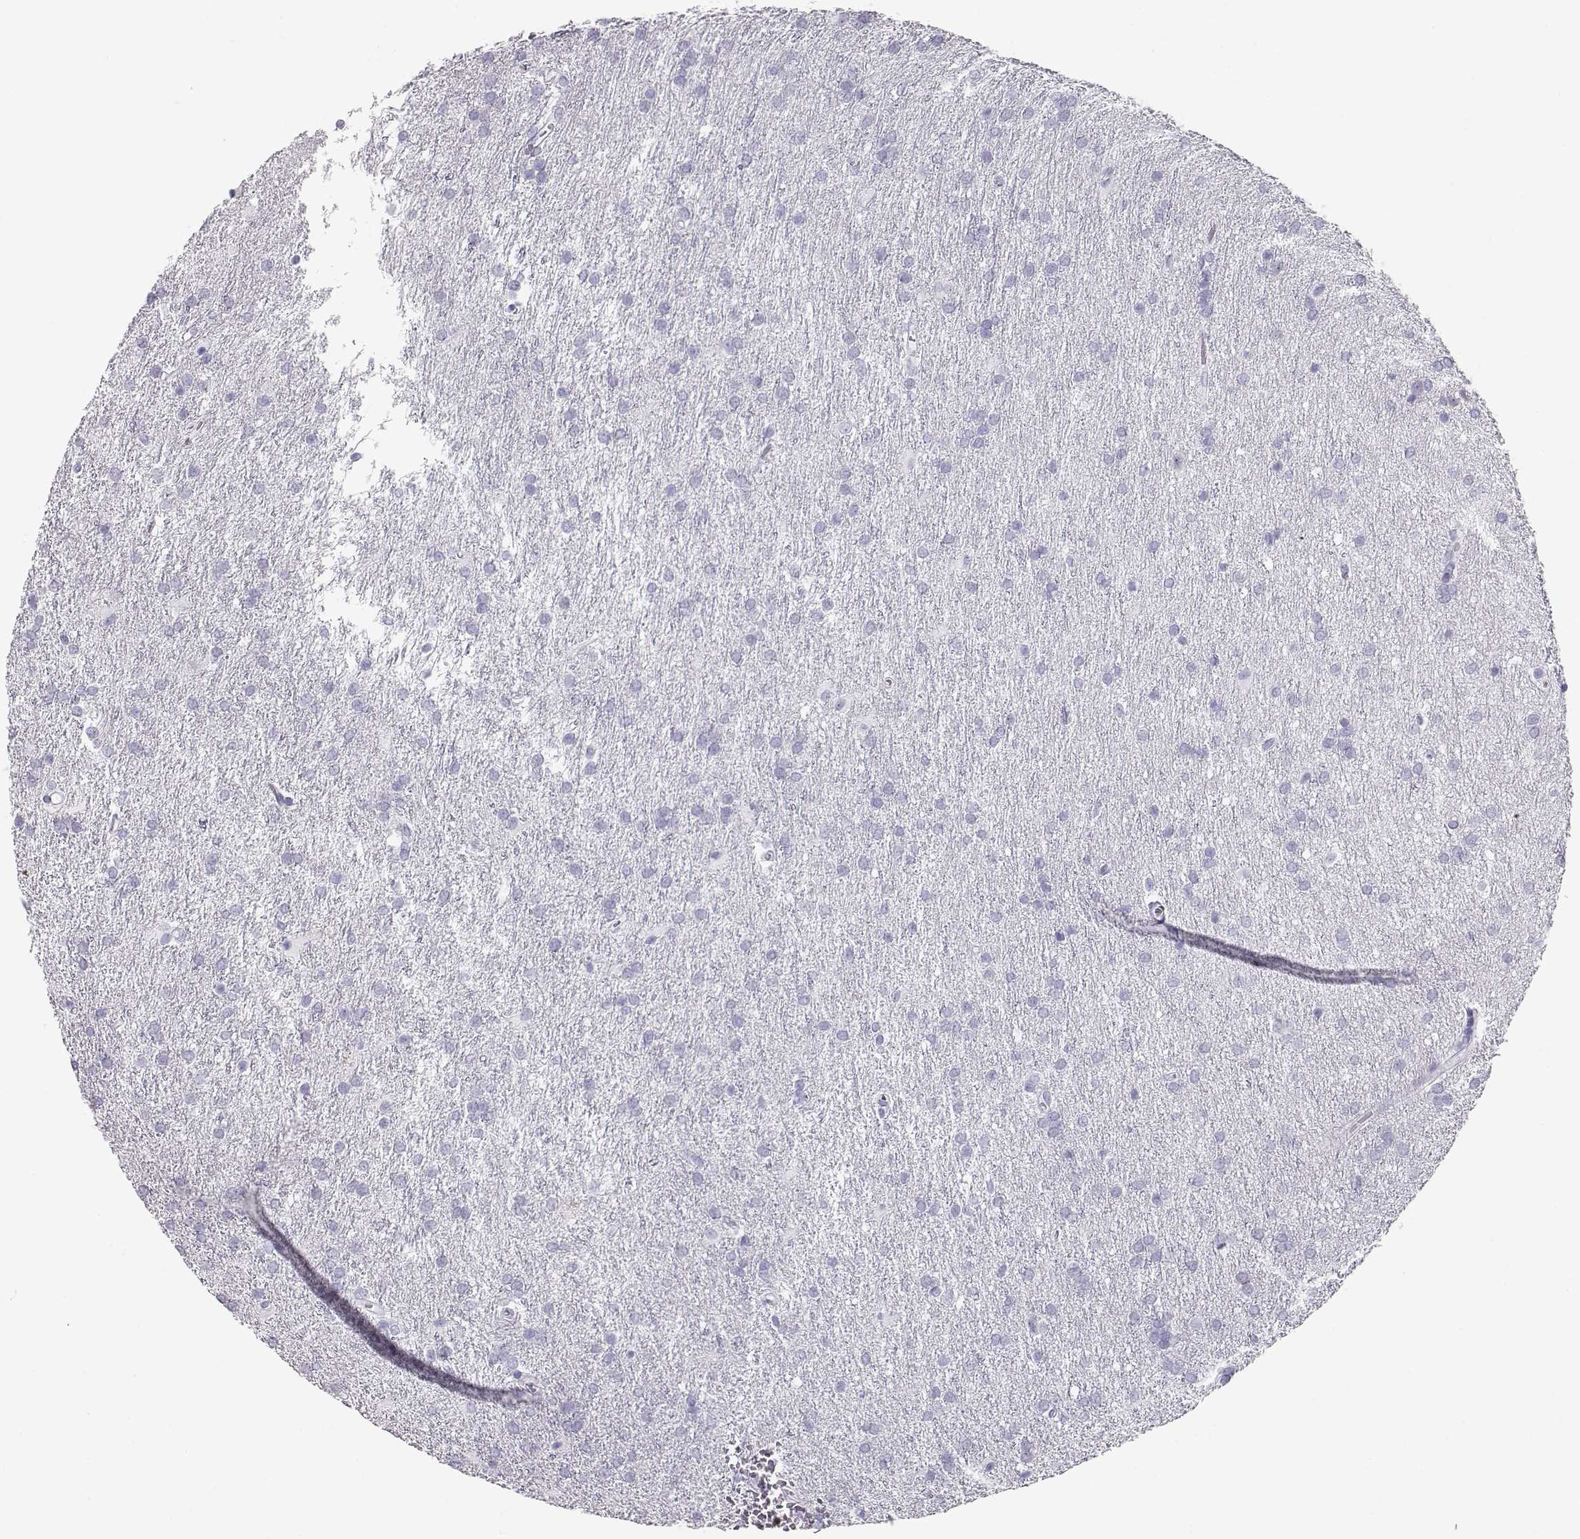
{"staining": {"intensity": "negative", "quantity": "none", "location": "none"}, "tissue": "glioma", "cell_type": "Tumor cells", "image_type": "cancer", "snomed": [{"axis": "morphology", "description": "Glioma, malignant, Low grade"}, {"axis": "topography", "description": "Brain"}], "caption": "Immunohistochemical staining of human glioma demonstrates no significant expression in tumor cells.", "gene": "TKTL1", "patient": {"sex": "female", "age": 32}}